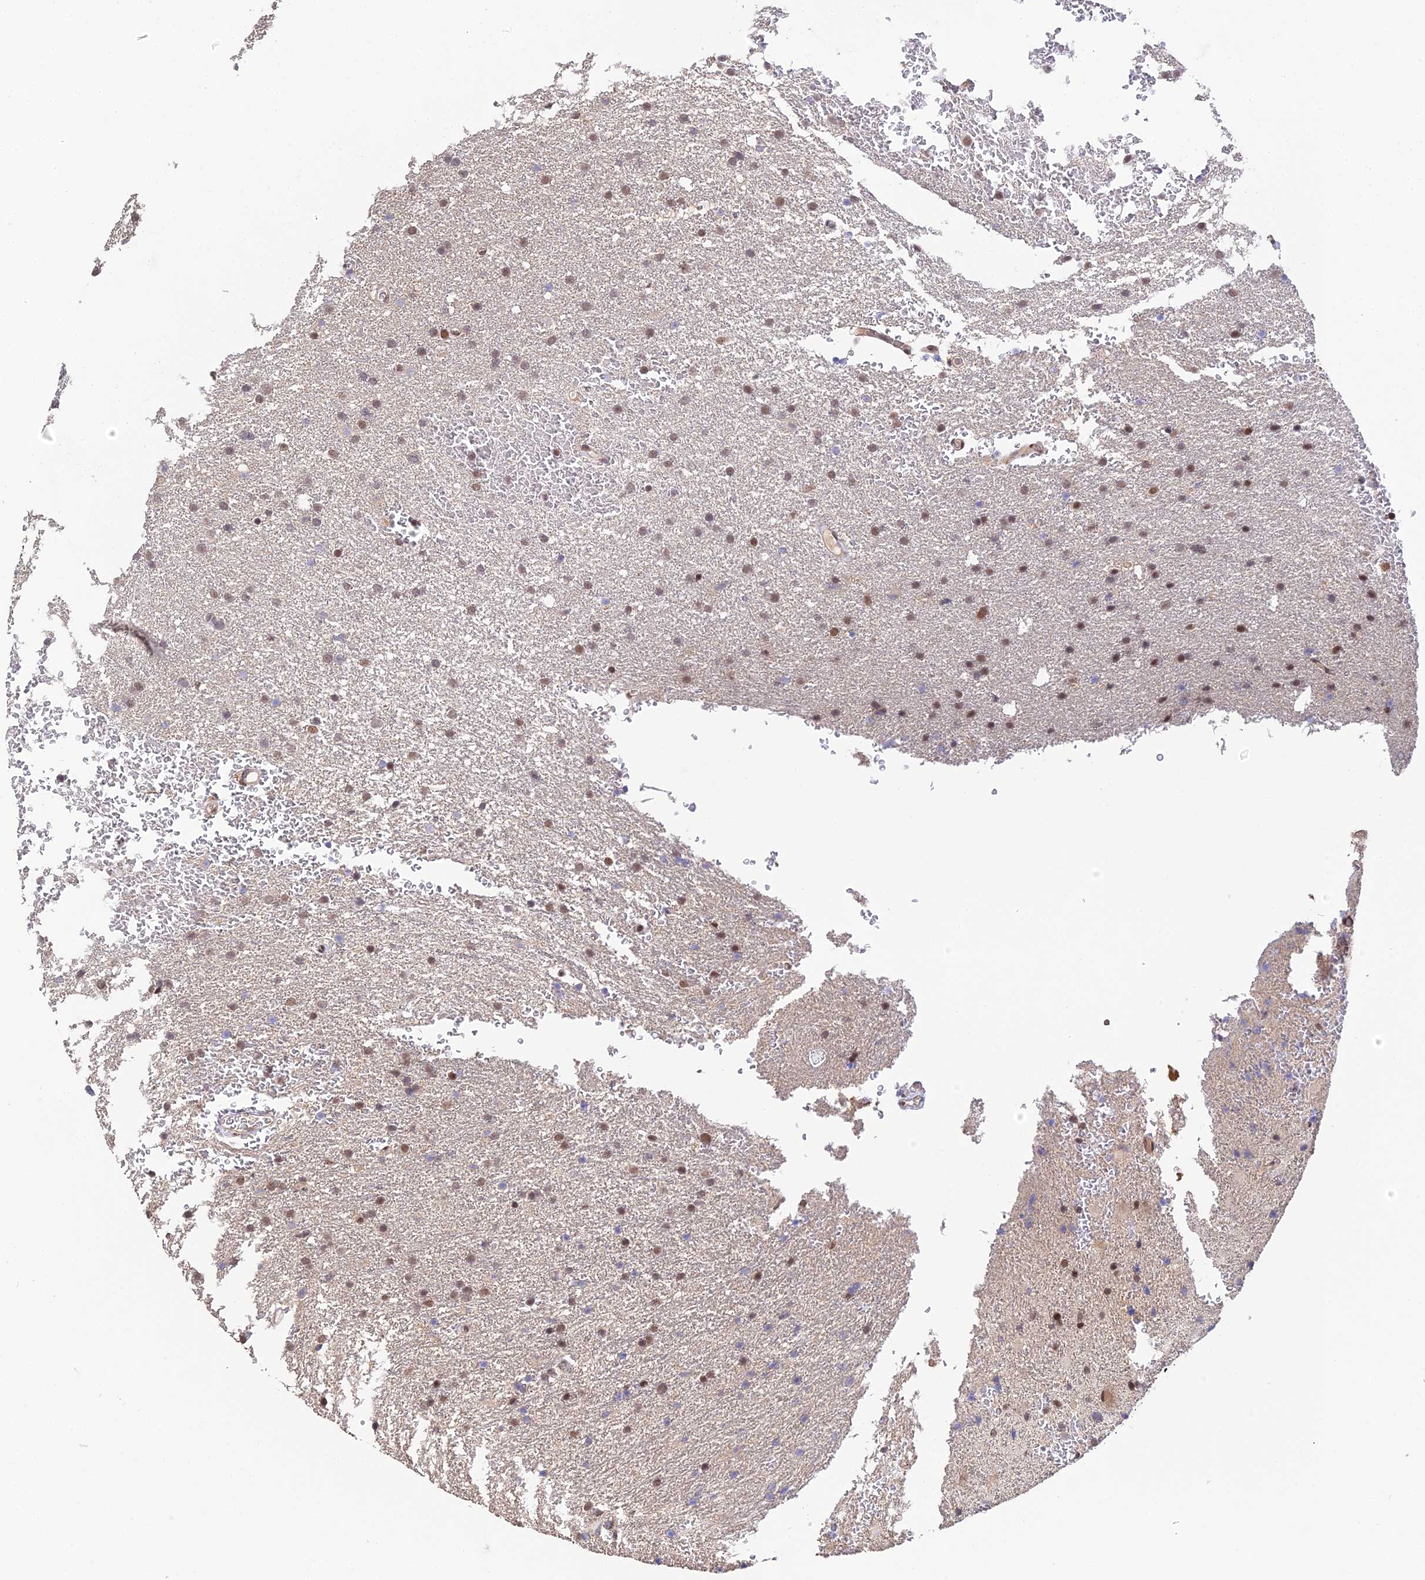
{"staining": {"intensity": "moderate", "quantity": "25%-75%", "location": "nuclear"}, "tissue": "glioma", "cell_type": "Tumor cells", "image_type": "cancer", "snomed": [{"axis": "morphology", "description": "Glioma, malignant, High grade"}, {"axis": "topography", "description": "Cerebral cortex"}], "caption": "Brown immunohistochemical staining in human glioma shows moderate nuclear positivity in approximately 25%-75% of tumor cells.", "gene": "ERCC5", "patient": {"sex": "female", "age": 36}}